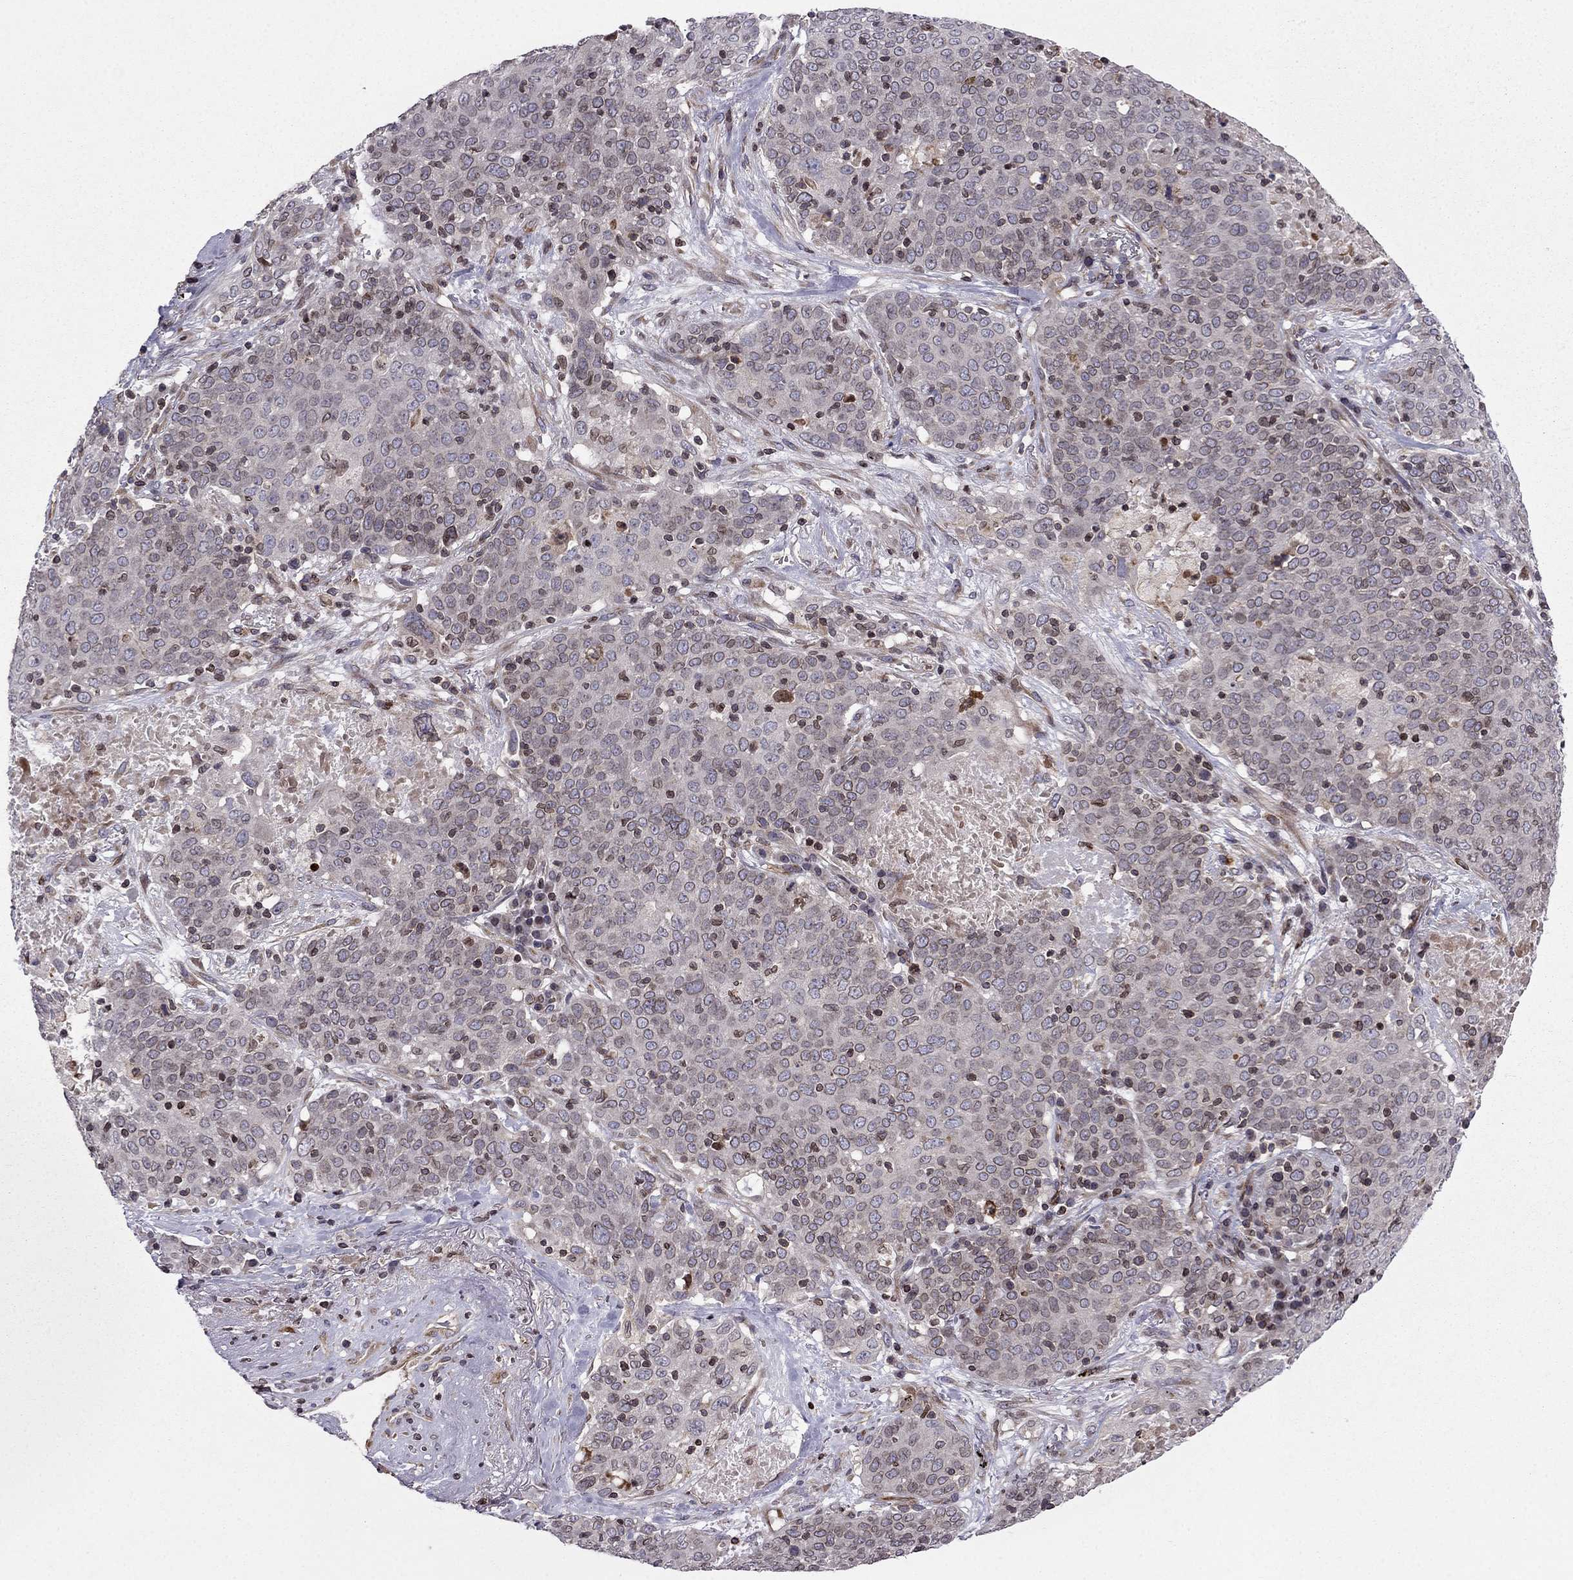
{"staining": {"intensity": "negative", "quantity": "none", "location": "none"}, "tissue": "lung cancer", "cell_type": "Tumor cells", "image_type": "cancer", "snomed": [{"axis": "morphology", "description": "Squamous cell carcinoma, NOS"}, {"axis": "topography", "description": "Lung"}], "caption": "Immunohistochemical staining of human lung squamous cell carcinoma displays no significant staining in tumor cells.", "gene": "CDC42BPA", "patient": {"sex": "male", "age": 82}}